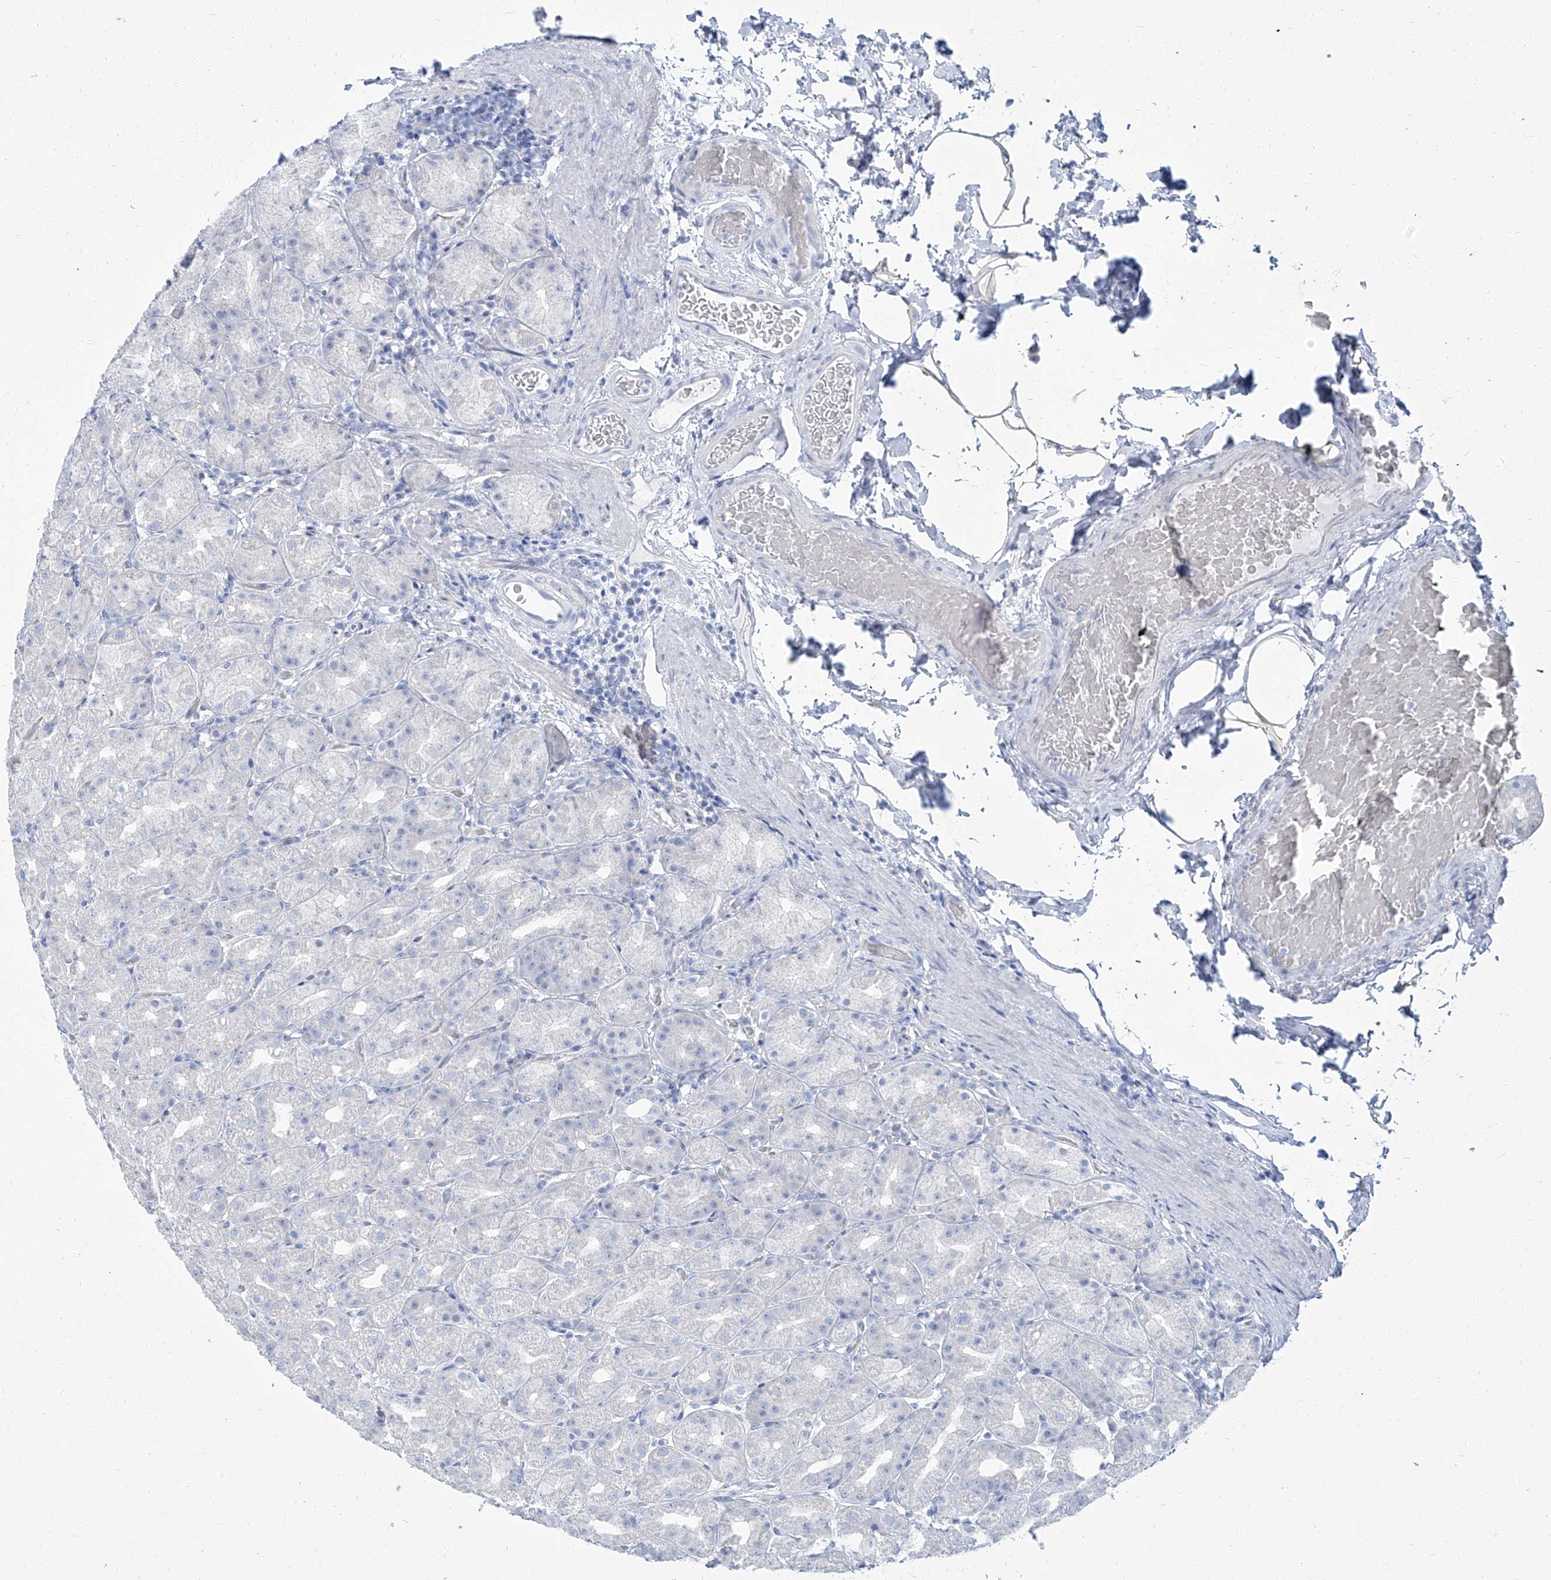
{"staining": {"intensity": "negative", "quantity": "none", "location": "none"}, "tissue": "stomach", "cell_type": "Glandular cells", "image_type": "normal", "snomed": [{"axis": "morphology", "description": "Normal tissue, NOS"}, {"axis": "topography", "description": "Stomach, upper"}], "caption": "Immunohistochemical staining of unremarkable human stomach displays no significant positivity in glandular cells.", "gene": "TXLNB", "patient": {"sex": "male", "age": 68}}